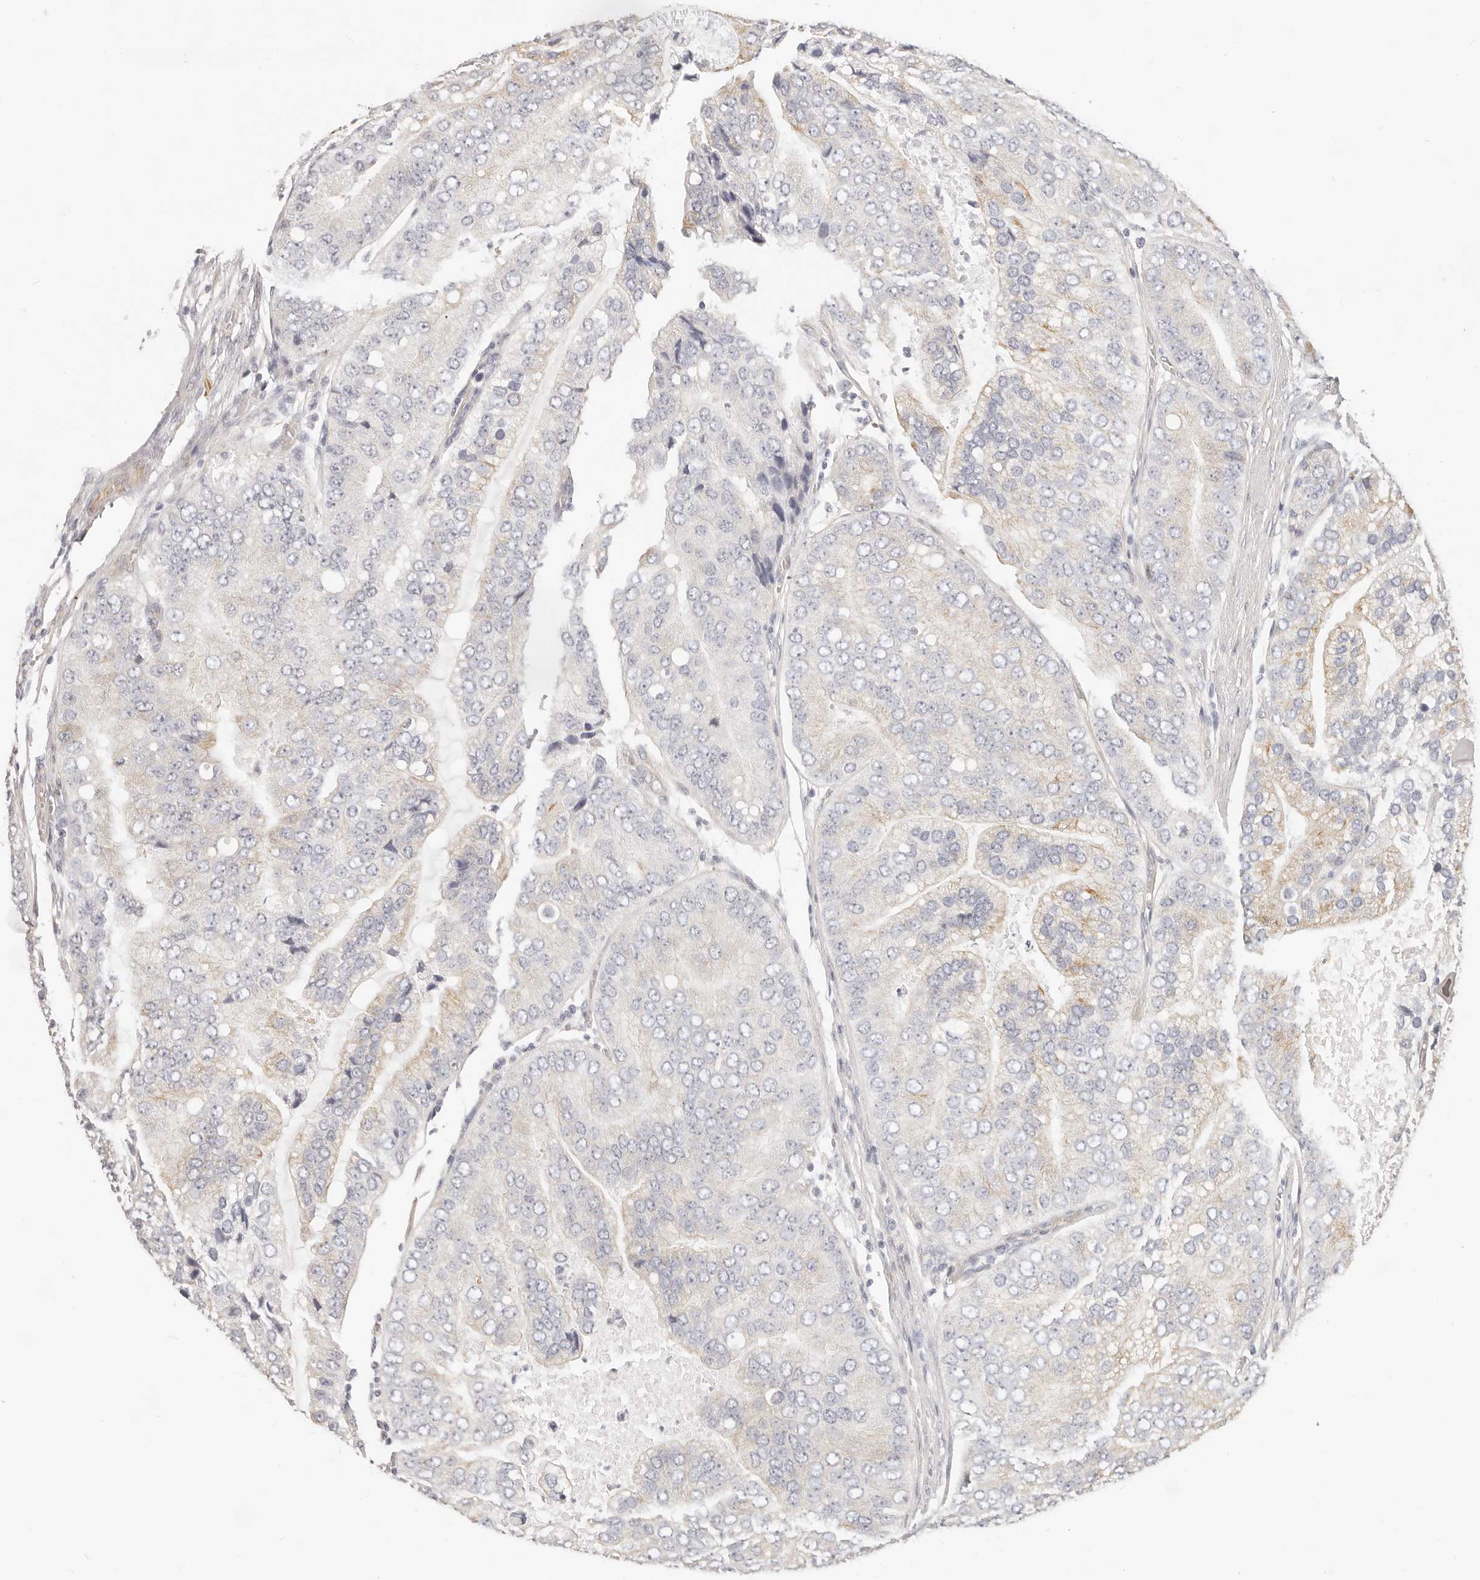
{"staining": {"intensity": "moderate", "quantity": "<25%", "location": "cytoplasmic/membranous"}, "tissue": "prostate cancer", "cell_type": "Tumor cells", "image_type": "cancer", "snomed": [{"axis": "morphology", "description": "Adenocarcinoma, High grade"}, {"axis": "topography", "description": "Prostate"}], "caption": "Prostate cancer tissue shows moderate cytoplasmic/membranous expression in approximately <25% of tumor cells The protein is stained brown, and the nuclei are stained in blue (DAB (3,3'-diaminobenzidine) IHC with brightfield microscopy, high magnification).", "gene": "DTNBP1", "patient": {"sex": "male", "age": 70}}